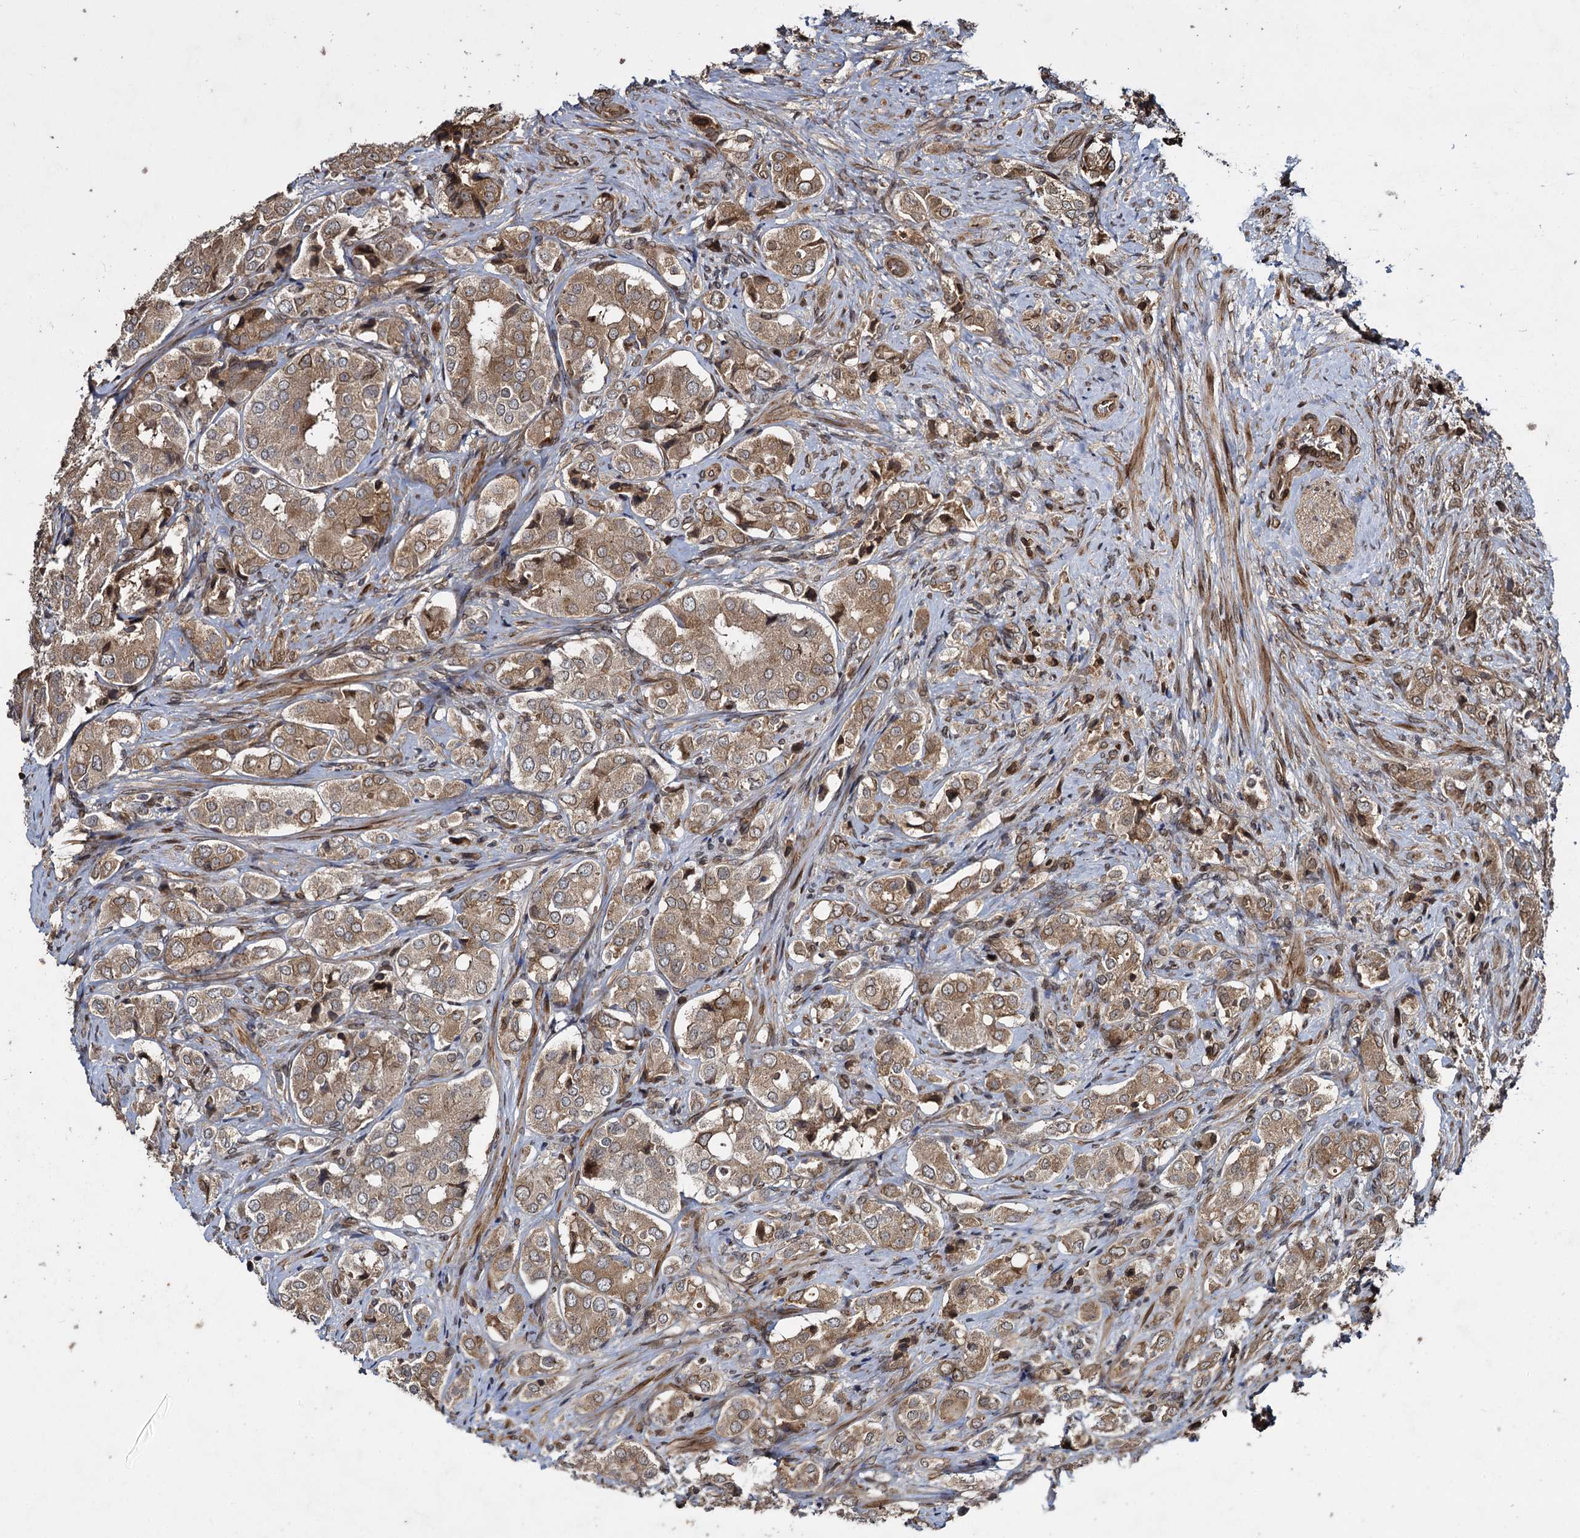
{"staining": {"intensity": "moderate", "quantity": ">75%", "location": "cytoplasmic/membranous"}, "tissue": "prostate cancer", "cell_type": "Tumor cells", "image_type": "cancer", "snomed": [{"axis": "morphology", "description": "Adenocarcinoma, High grade"}, {"axis": "topography", "description": "Prostate"}], "caption": "The image exhibits immunohistochemical staining of prostate high-grade adenocarcinoma. There is moderate cytoplasmic/membranous staining is seen in about >75% of tumor cells. (DAB (3,3'-diaminobenzidine) = brown stain, brightfield microscopy at high magnification).", "gene": "DCP1B", "patient": {"sex": "male", "age": 65}}